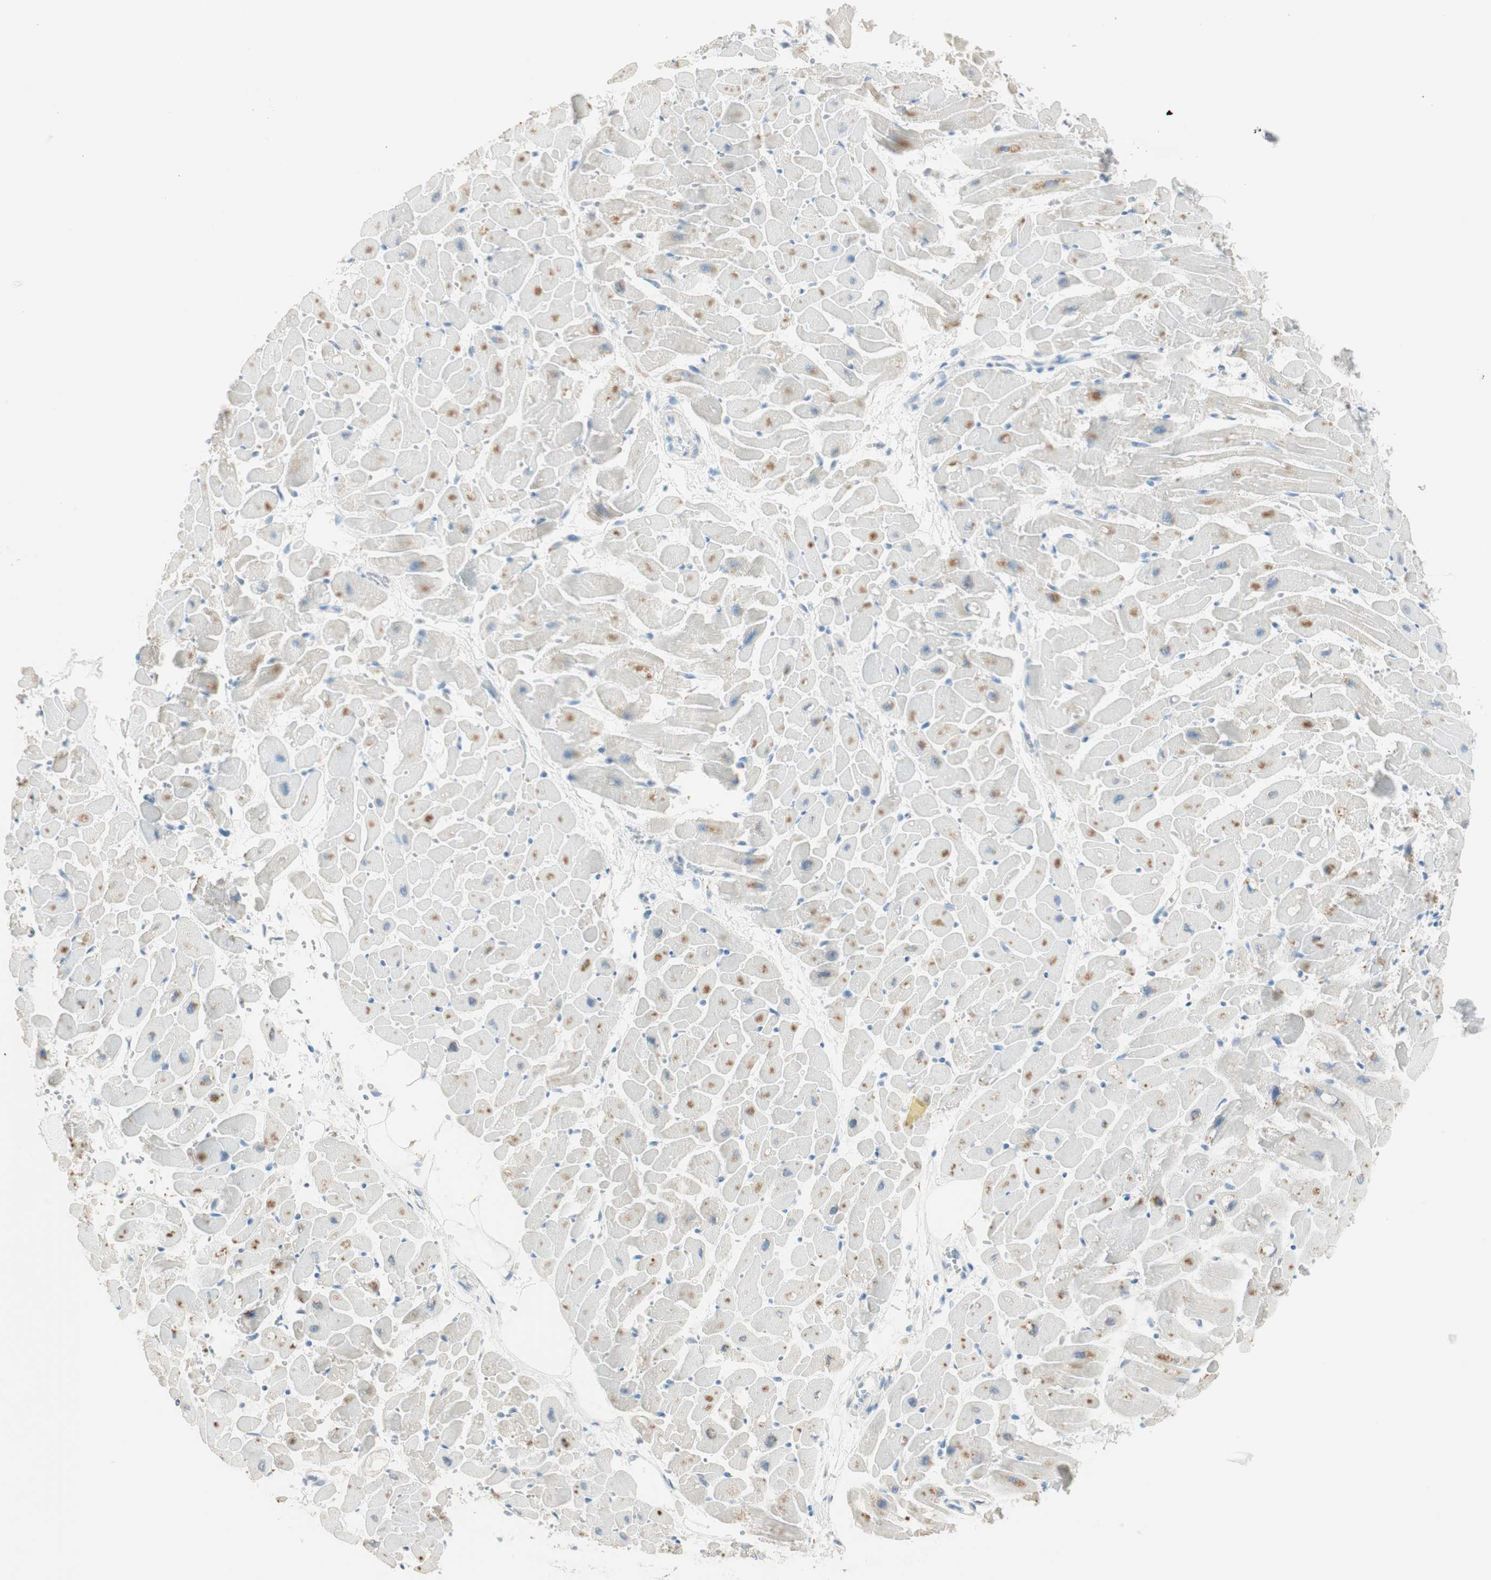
{"staining": {"intensity": "moderate", "quantity": "25%-75%", "location": "cytoplasmic/membranous"}, "tissue": "heart muscle", "cell_type": "Cardiomyocytes", "image_type": "normal", "snomed": [{"axis": "morphology", "description": "Normal tissue, NOS"}, {"axis": "topography", "description": "Heart"}], "caption": "Immunohistochemistry of normal heart muscle demonstrates medium levels of moderate cytoplasmic/membranous staining in approximately 25%-75% of cardiomyocytes.", "gene": "HPGD", "patient": {"sex": "female", "age": 19}}